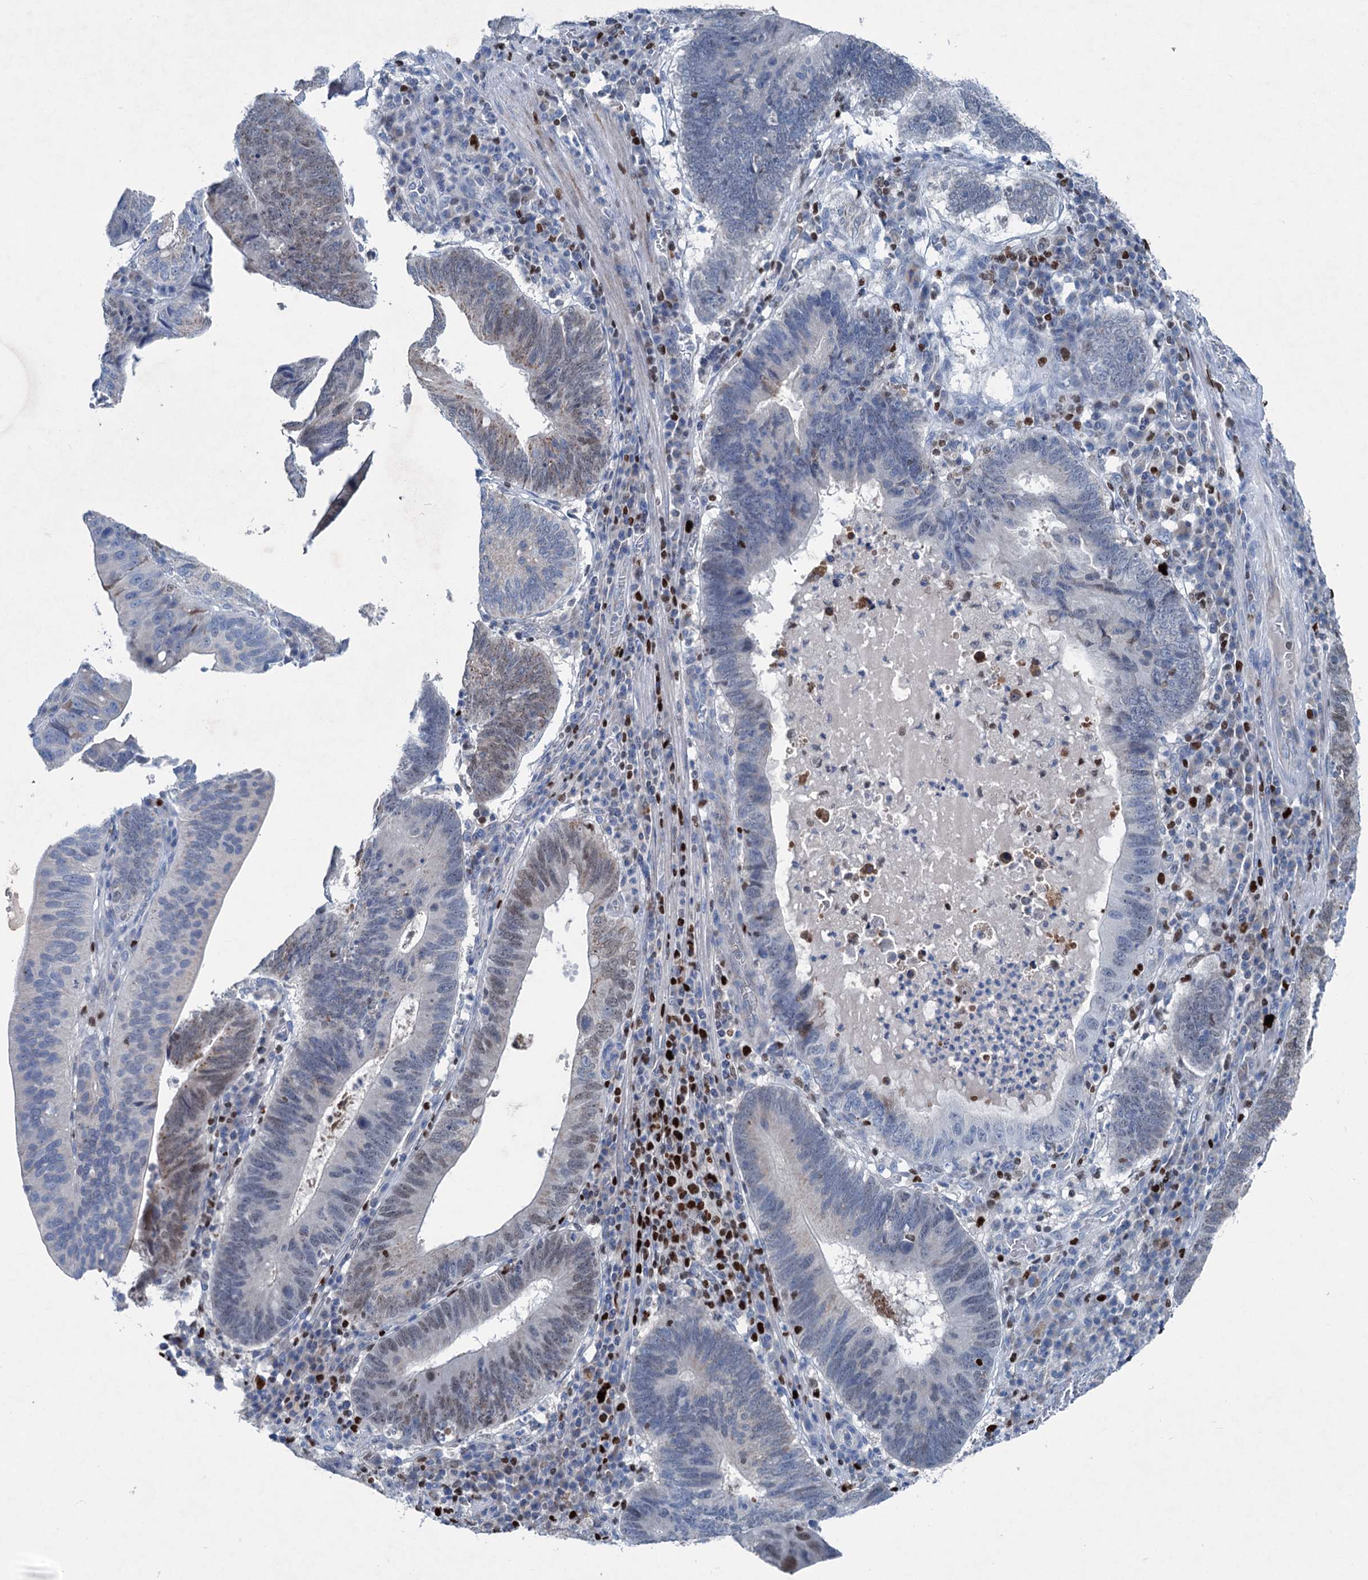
{"staining": {"intensity": "moderate", "quantity": "<25%", "location": "cytoplasmic/membranous,nuclear"}, "tissue": "stomach cancer", "cell_type": "Tumor cells", "image_type": "cancer", "snomed": [{"axis": "morphology", "description": "Adenocarcinoma, NOS"}, {"axis": "topography", "description": "Stomach"}], "caption": "Tumor cells reveal low levels of moderate cytoplasmic/membranous and nuclear staining in approximately <25% of cells in human adenocarcinoma (stomach).", "gene": "ELP4", "patient": {"sex": "male", "age": 59}}